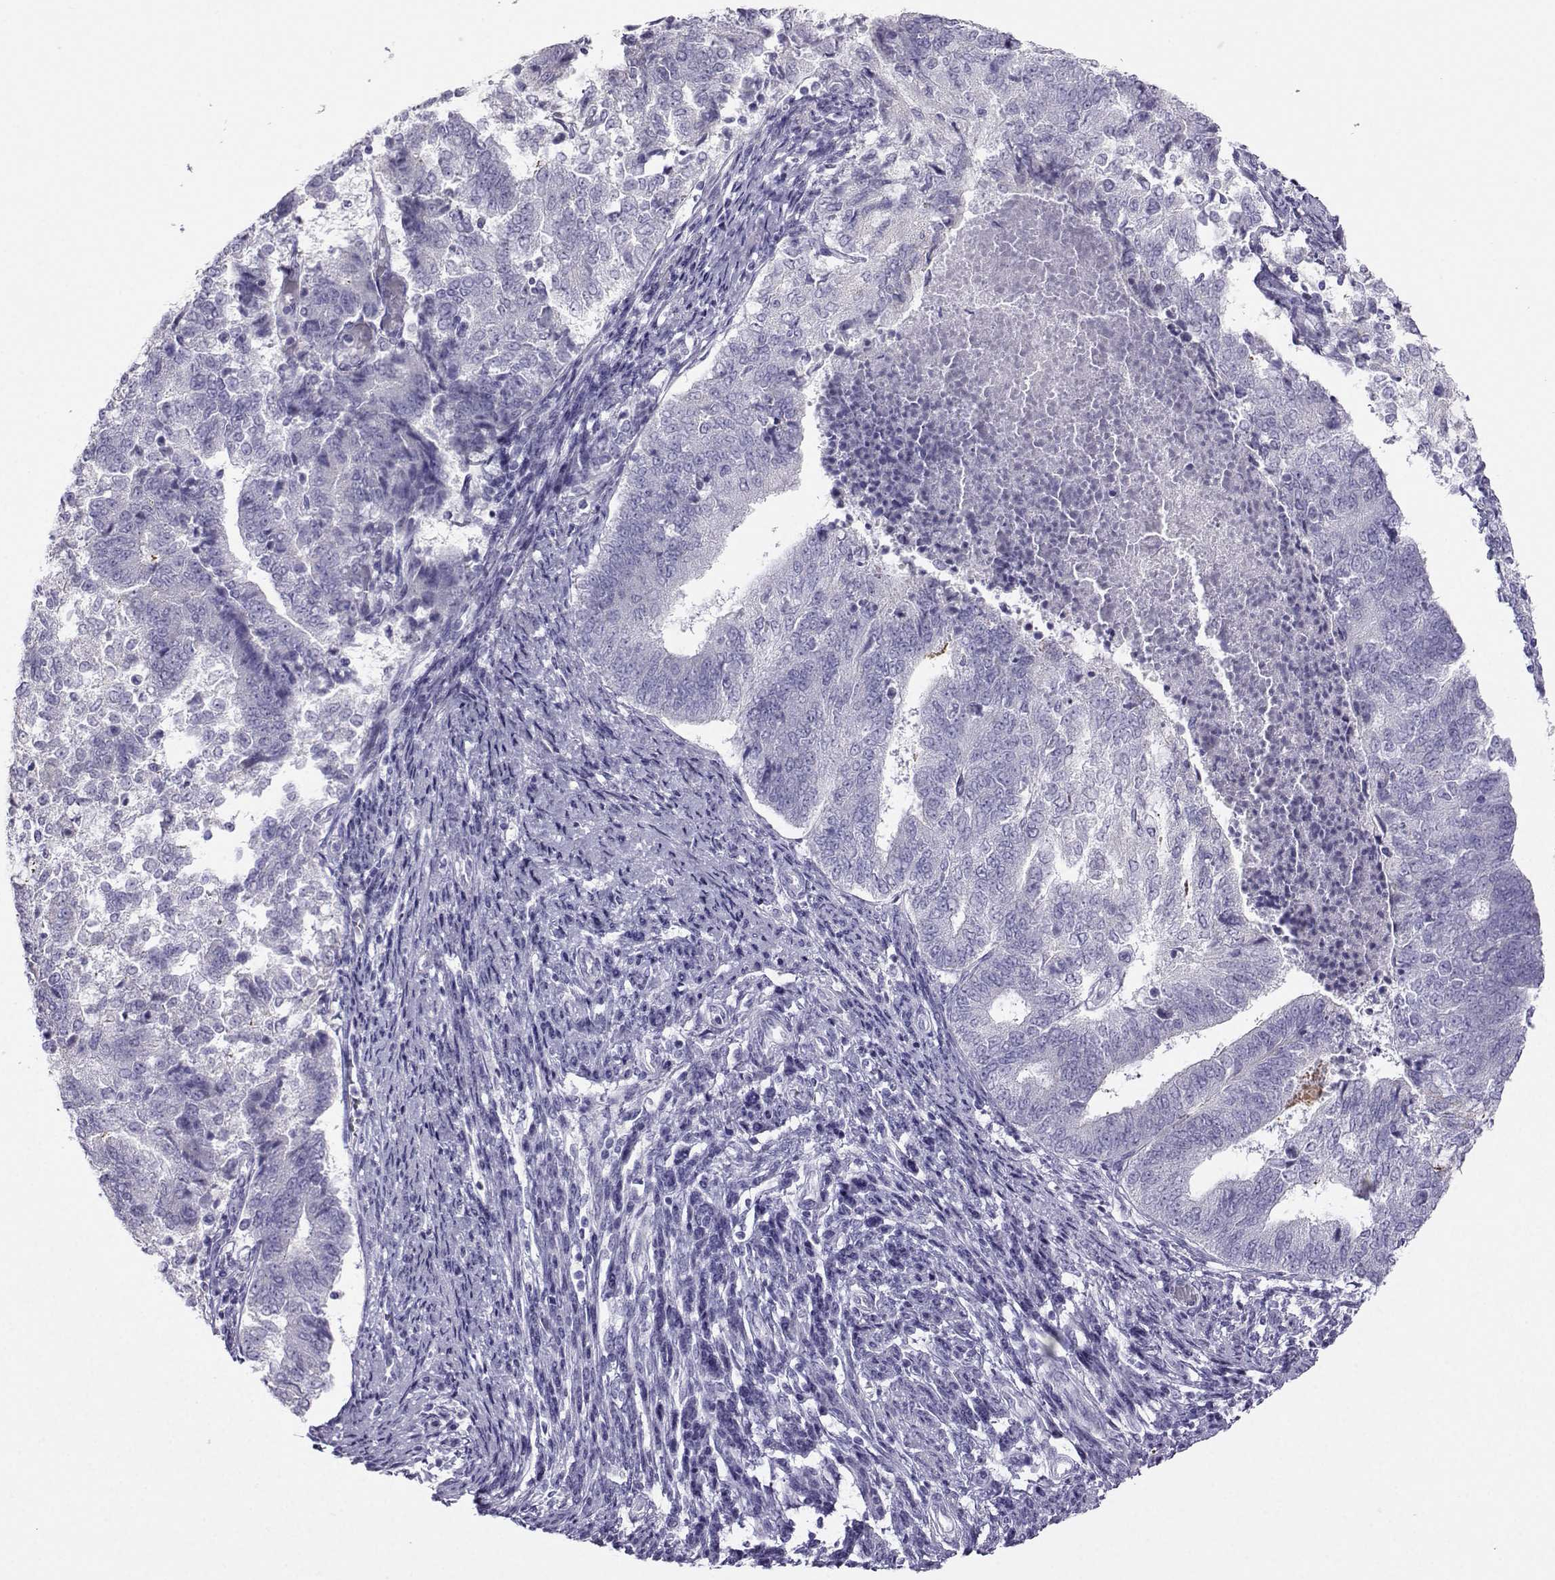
{"staining": {"intensity": "negative", "quantity": "none", "location": "none"}, "tissue": "endometrial cancer", "cell_type": "Tumor cells", "image_type": "cancer", "snomed": [{"axis": "morphology", "description": "Adenocarcinoma, NOS"}, {"axis": "topography", "description": "Endometrium"}], "caption": "Tumor cells are negative for brown protein staining in adenocarcinoma (endometrial).", "gene": "FBXO24", "patient": {"sex": "female", "age": 65}}